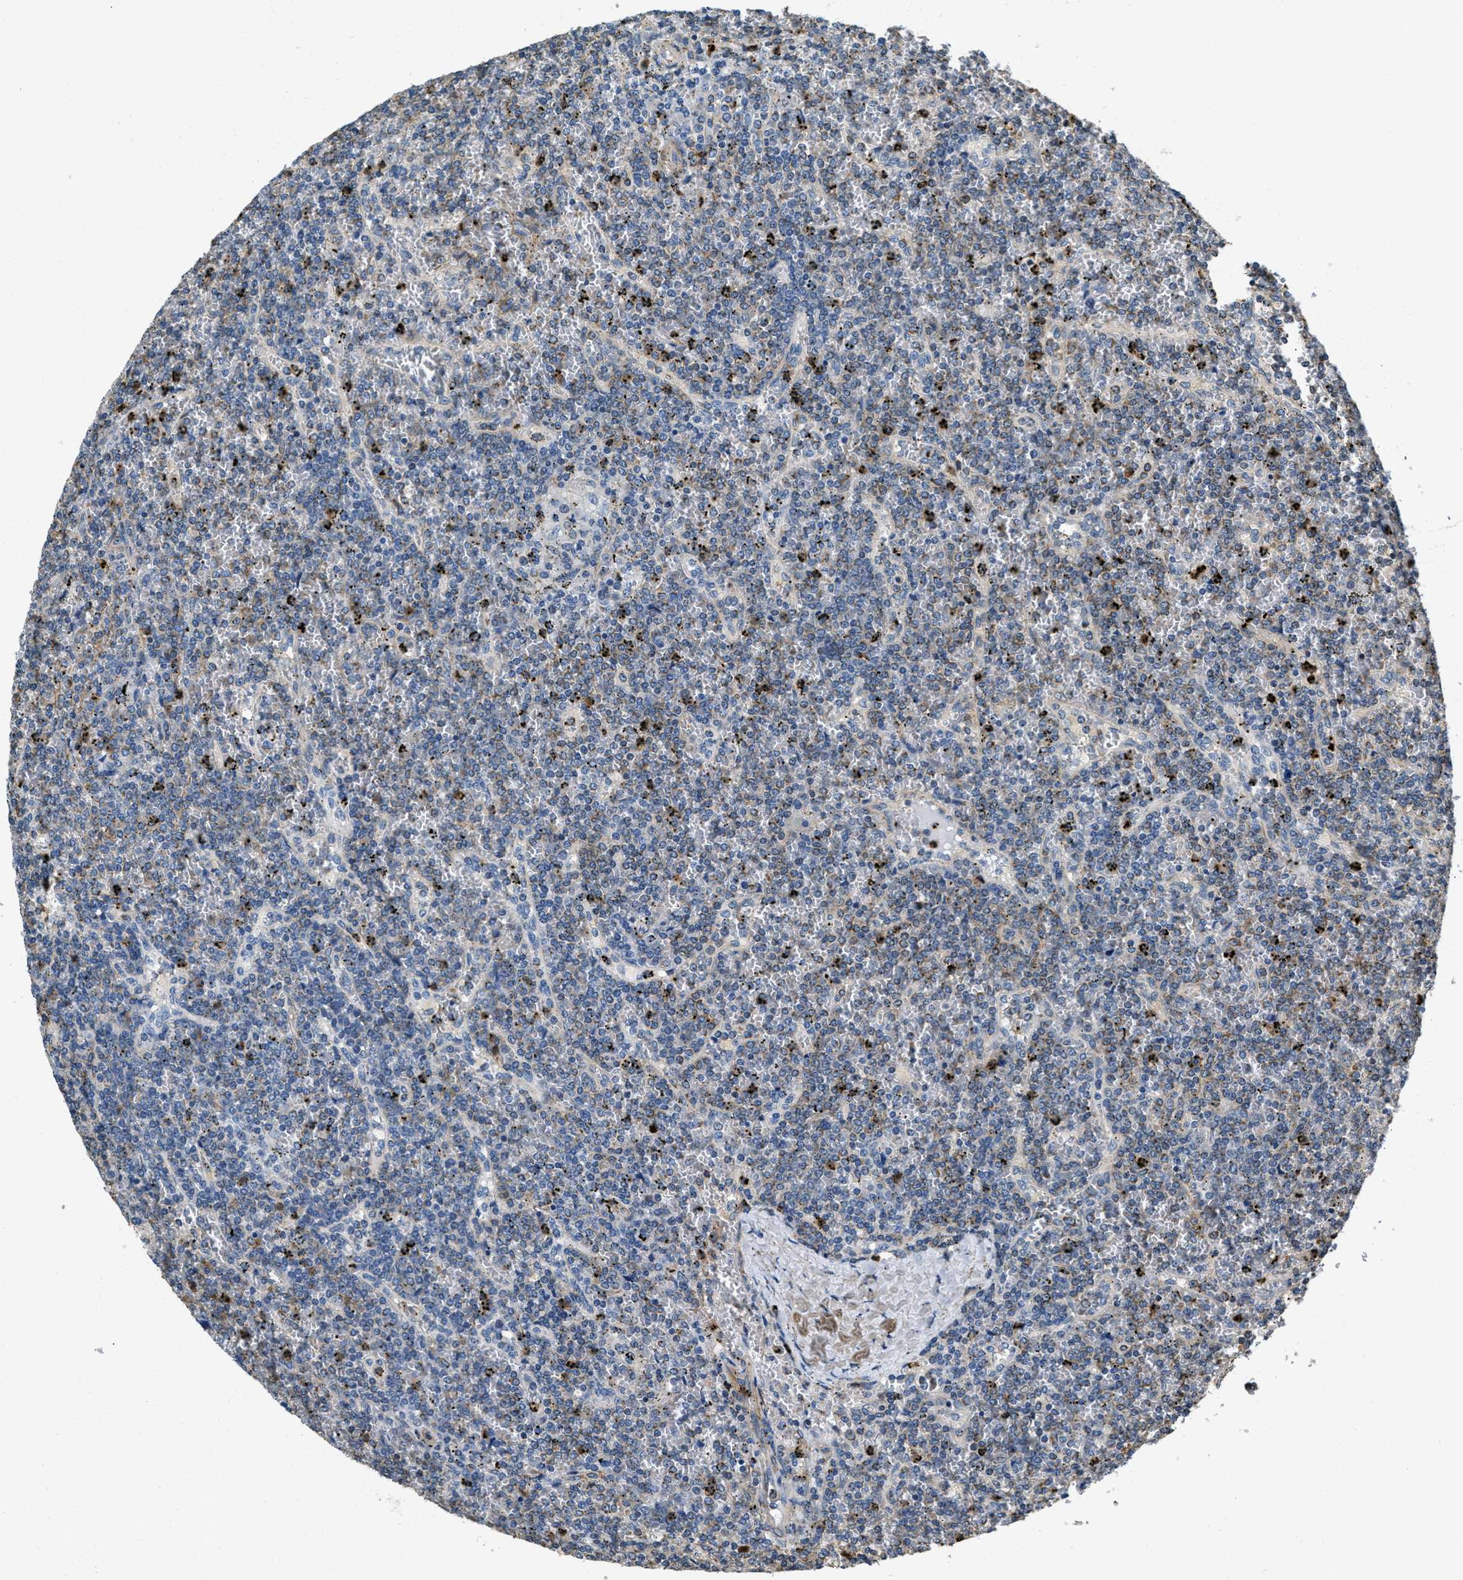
{"staining": {"intensity": "weak", "quantity": "<25%", "location": "cytoplasmic/membranous"}, "tissue": "lymphoma", "cell_type": "Tumor cells", "image_type": "cancer", "snomed": [{"axis": "morphology", "description": "Malignant lymphoma, non-Hodgkin's type, Low grade"}, {"axis": "topography", "description": "Spleen"}], "caption": "High power microscopy histopathology image of an immunohistochemistry (IHC) image of lymphoma, revealing no significant positivity in tumor cells. Brightfield microscopy of immunohistochemistry stained with DAB (3,3'-diaminobenzidine) (brown) and hematoxylin (blue), captured at high magnification.", "gene": "TOMM70", "patient": {"sex": "female", "age": 19}}